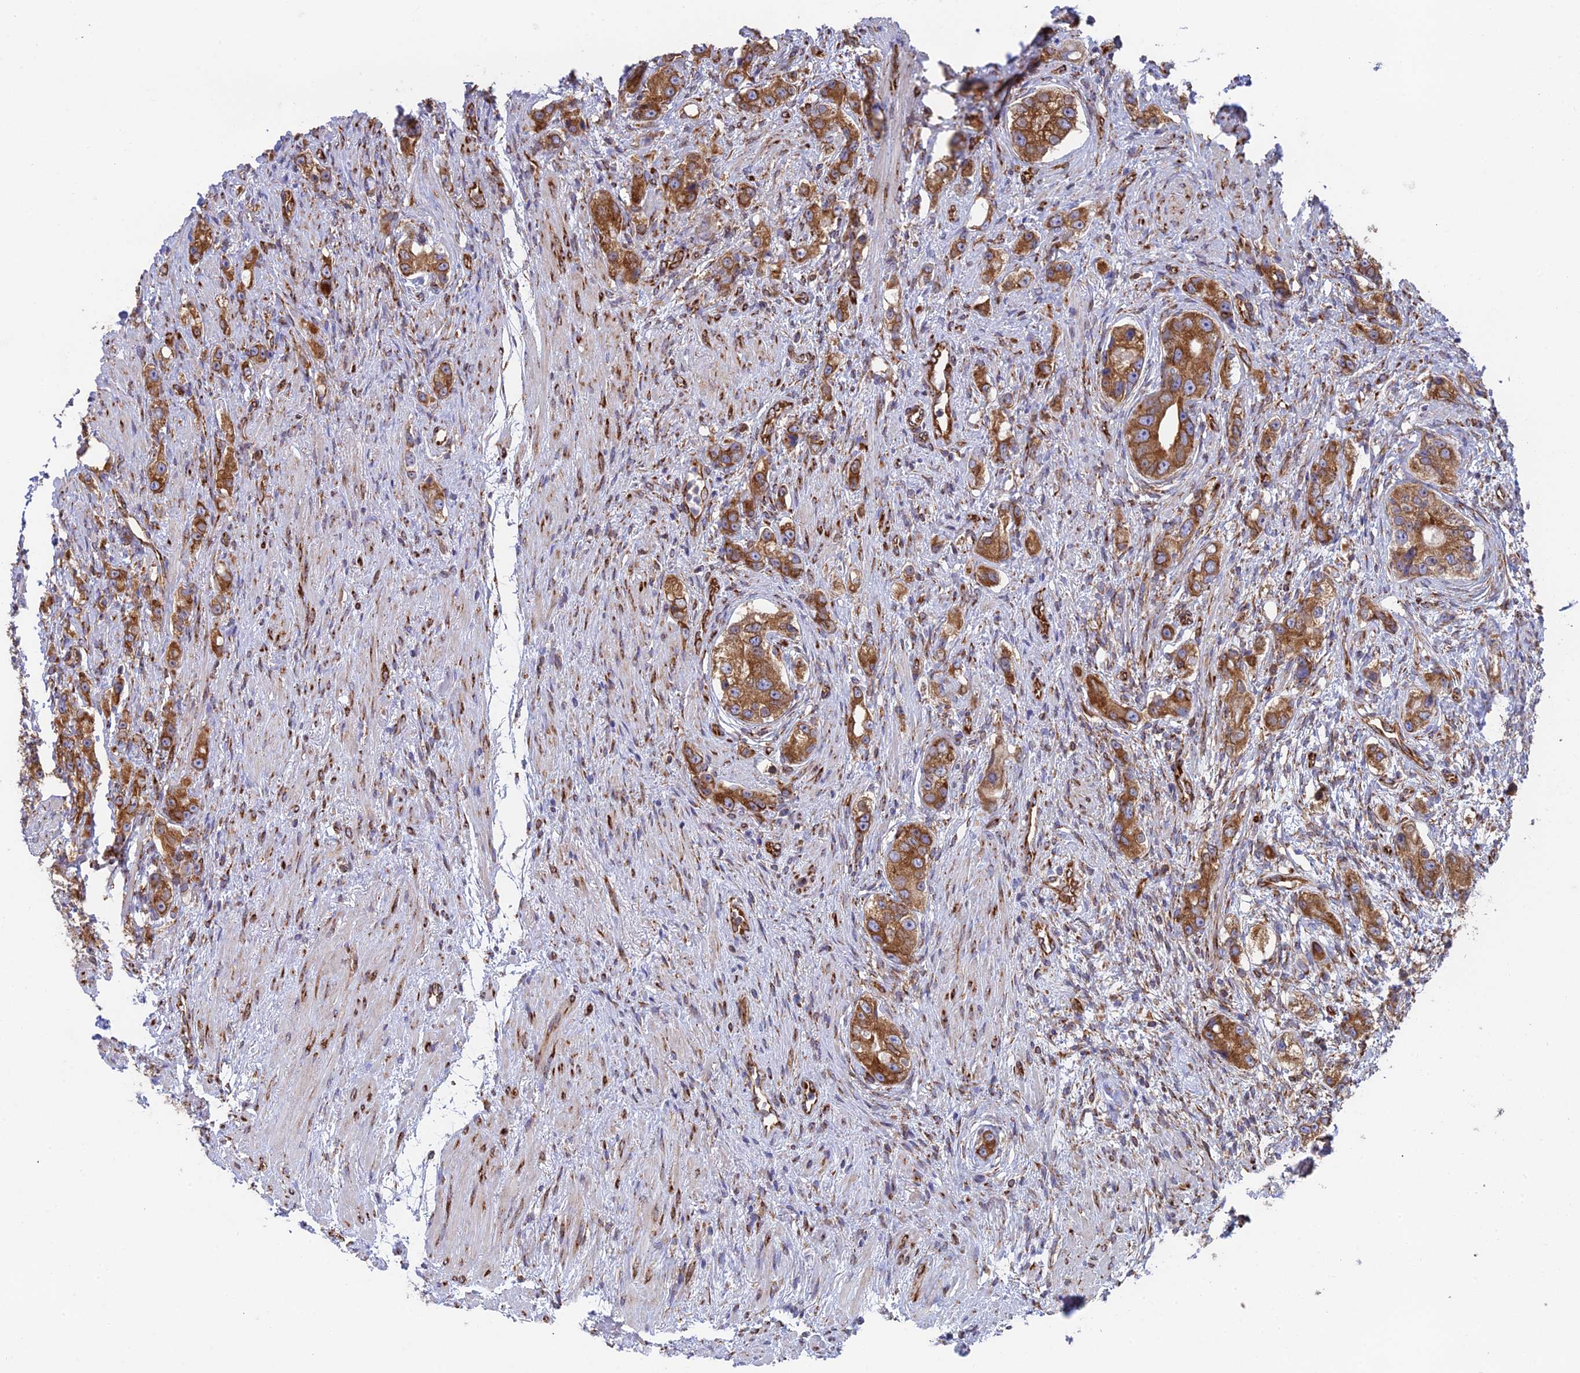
{"staining": {"intensity": "moderate", "quantity": ">75%", "location": "cytoplasmic/membranous"}, "tissue": "prostate cancer", "cell_type": "Tumor cells", "image_type": "cancer", "snomed": [{"axis": "morphology", "description": "Adenocarcinoma, High grade"}, {"axis": "topography", "description": "Prostate"}], "caption": "Immunohistochemical staining of human prostate cancer shows moderate cytoplasmic/membranous protein staining in about >75% of tumor cells.", "gene": "CCDC69", "patient": {"sex": "male", "age": 63}}